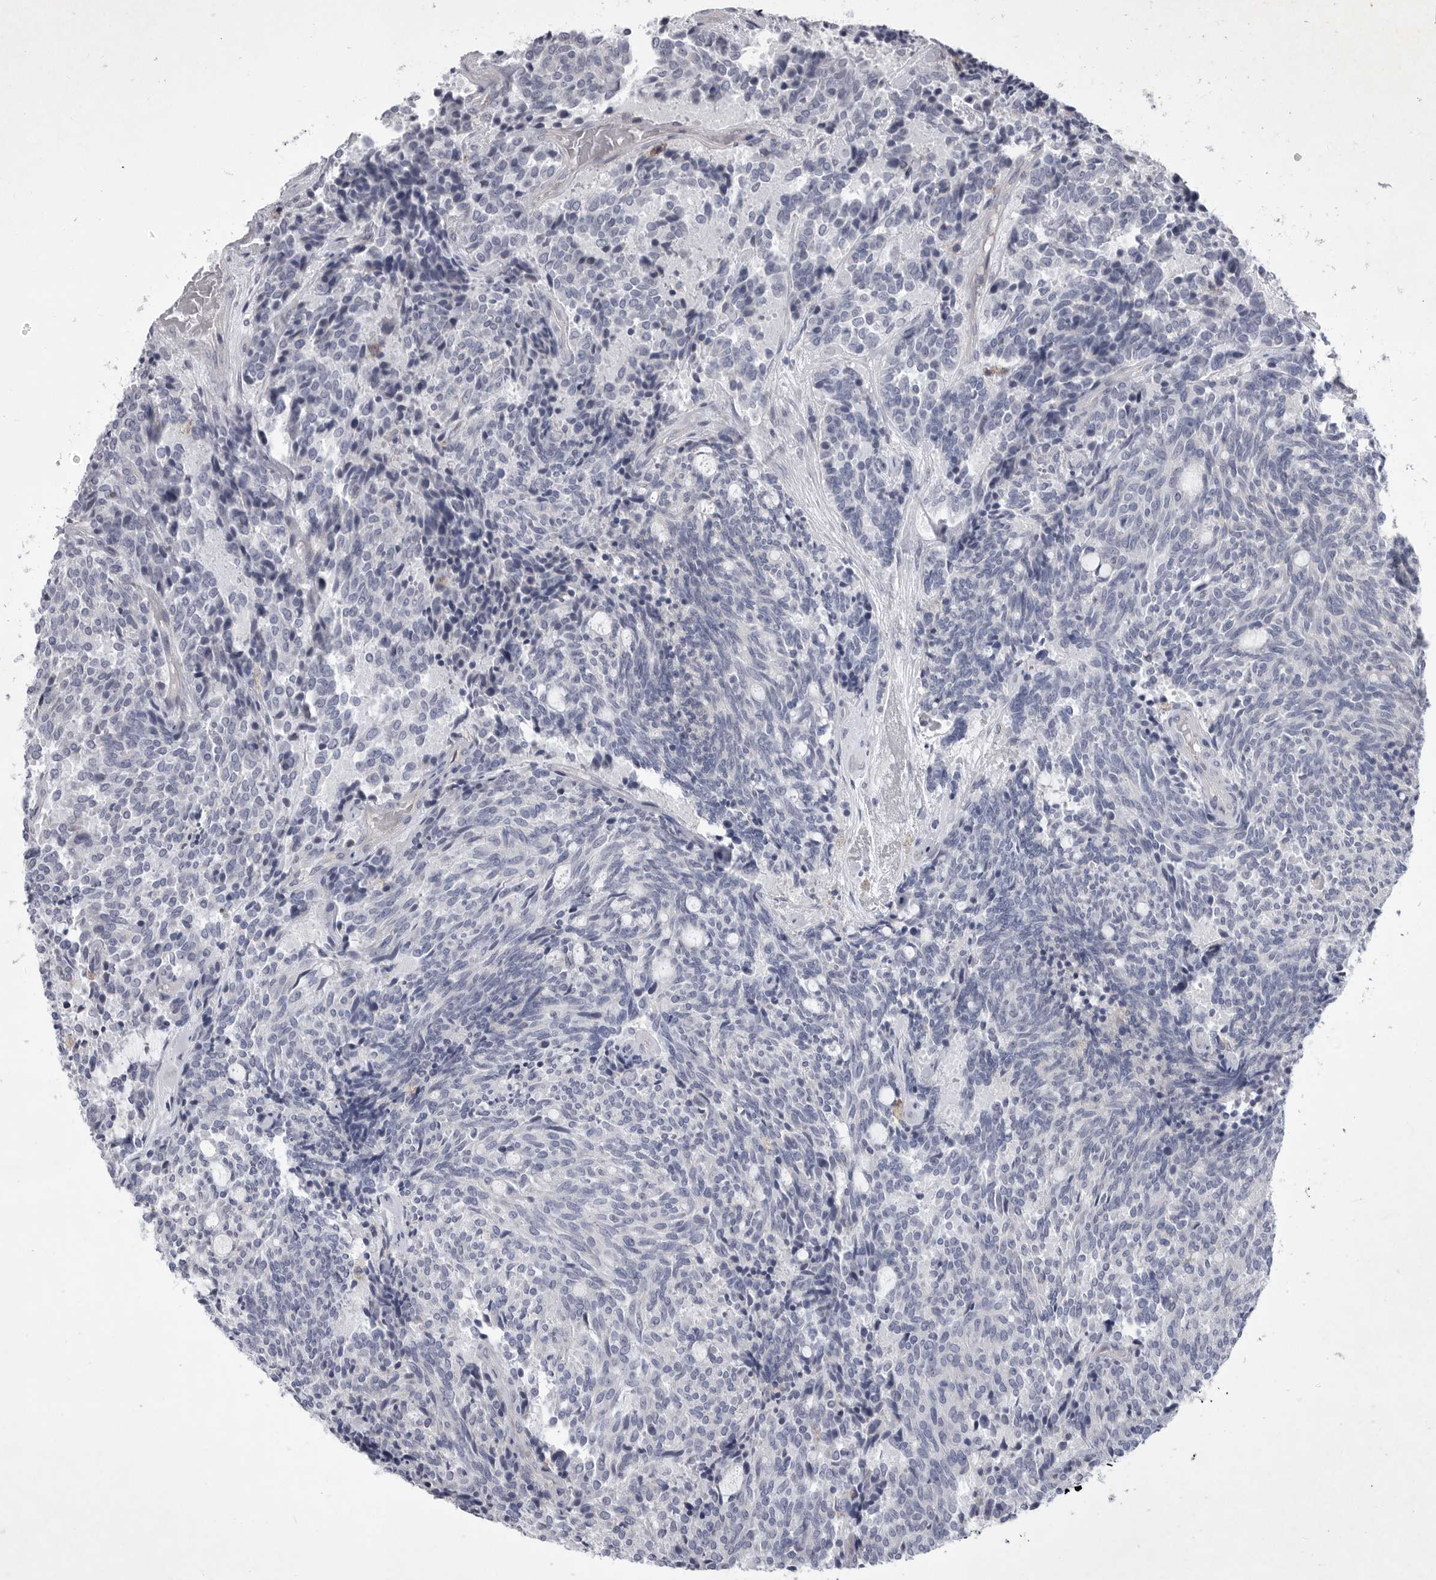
{"staining": {"intensity": "negative", "quantity": "none", "location": "none"}, "tissue": "carcinoid", "cell_type": "Tumor cells", "image_type": "cancer", "snomed": [{"axis": "morphology", "description": "Carcinoid, malignant, NOS"}, {"axis": "topography", "description": "Pancreas"}], "caption": "Immunohistochemical staining of carcinoid demonstrates no significant positivity in tumor cells.", "gene": "SIGLEC10", "patient": {"sex": "female", "age": 54}}